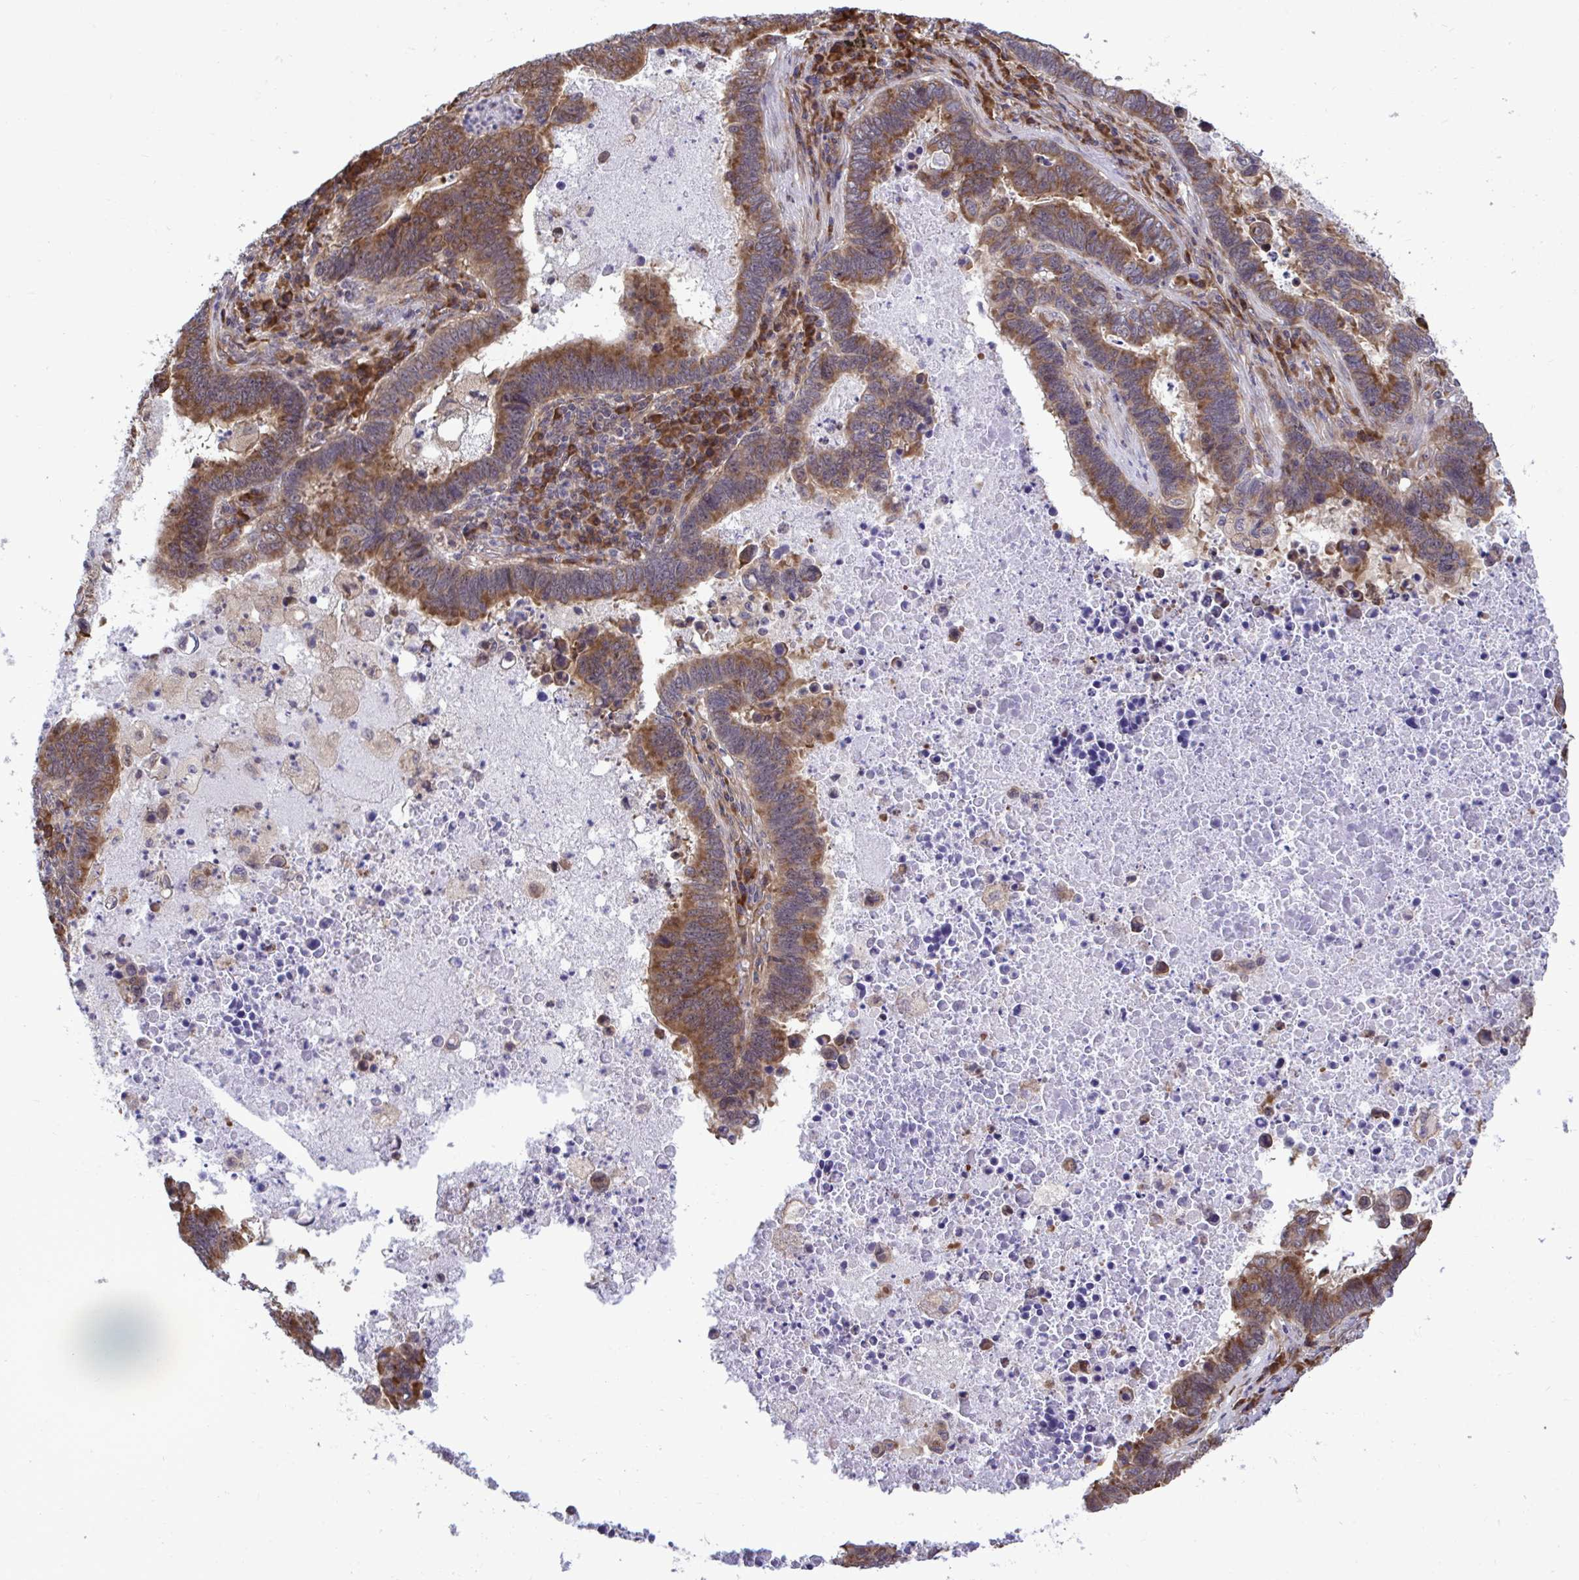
{"staining": {"intensity": "strong", "quantity": ">75%", "location": "cytoplasmic/membranous"}, "tissue": "lung cancer", "cell_type": "Tumor cells", "image_type": "cancer", "snomed": [{"axis": "morphology", "description": "Aneuploidy"}, {"axis": "morphology", "description": "Adenocarcinoma, NOS"}, {"axis": "morphology", "description": "Adenocarcinoma primary or metastatic"}, {"axis": "topography", "description": "Lung"}], "caption": "Human lung cancer (adenocarcinoma primary or metastatic) stained for a protein (brown) displays strong cytoplasmic/membranous positive expression in approximately >75% of tumor cells.", "gene": "RPS15", "patient": {"sex": "female", "age": 75}}